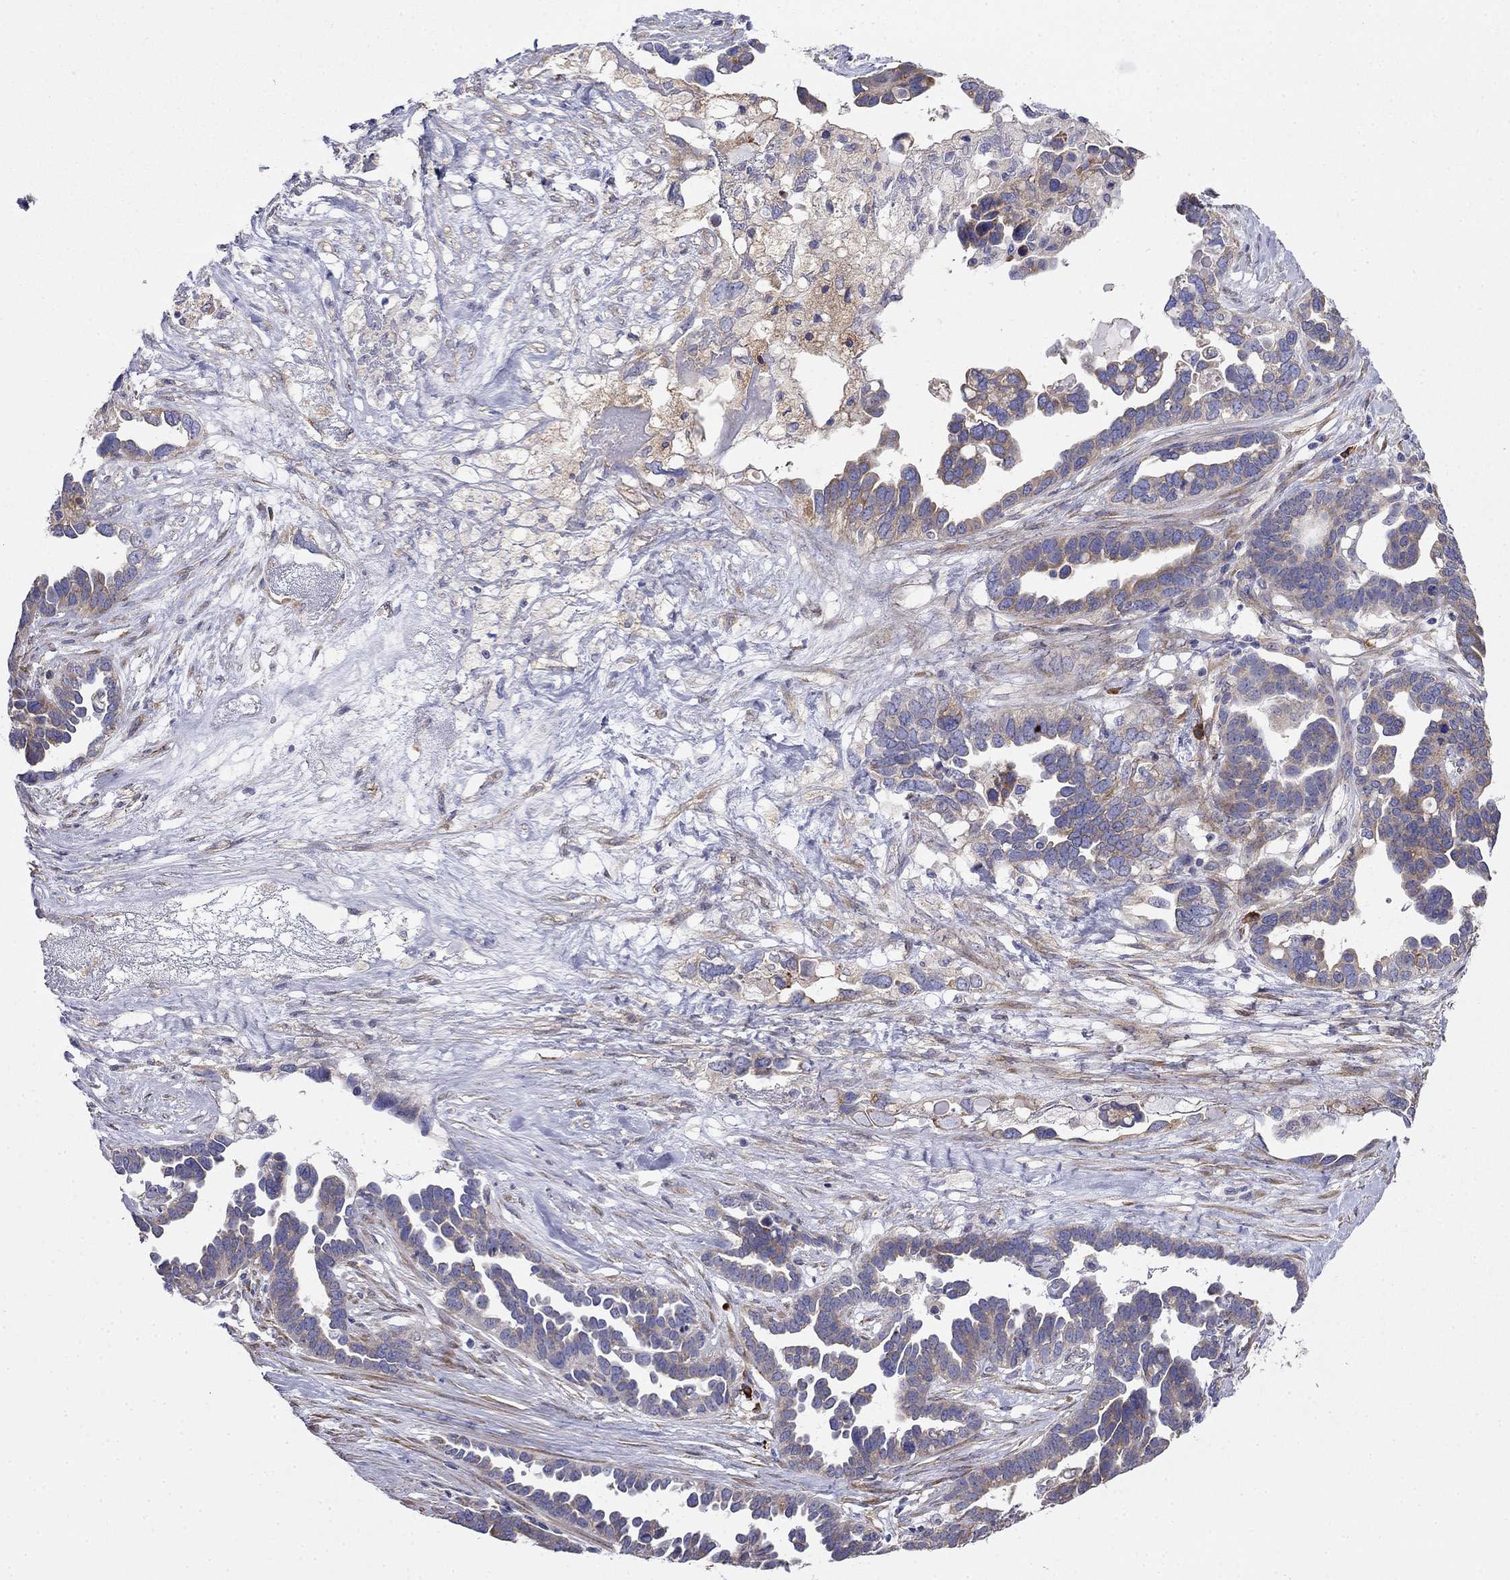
{"staining": {"intensity": "moderate", "quantity": ">75%", "location": "cytoplasmic/membranous"}, "tissue": "ovarian cancer", "cell_type": "Tumor cells", "image_type": "cancer", "snomed": [{"axis": "morphology", "description": "Cystadenocarcinoma, serous, NOS"}, {"axis": "topography", "description": "Ovary"}], "caption": "An image showing moderate cytoplasmic/membranous staining in approximately >75% of tumor cells in ovarian serous cystadenocarcinoma, as visualized by brown immunohistochemical staining.", "gene": "LONRF2", "patient": {"sex": "female", "age": 54}}